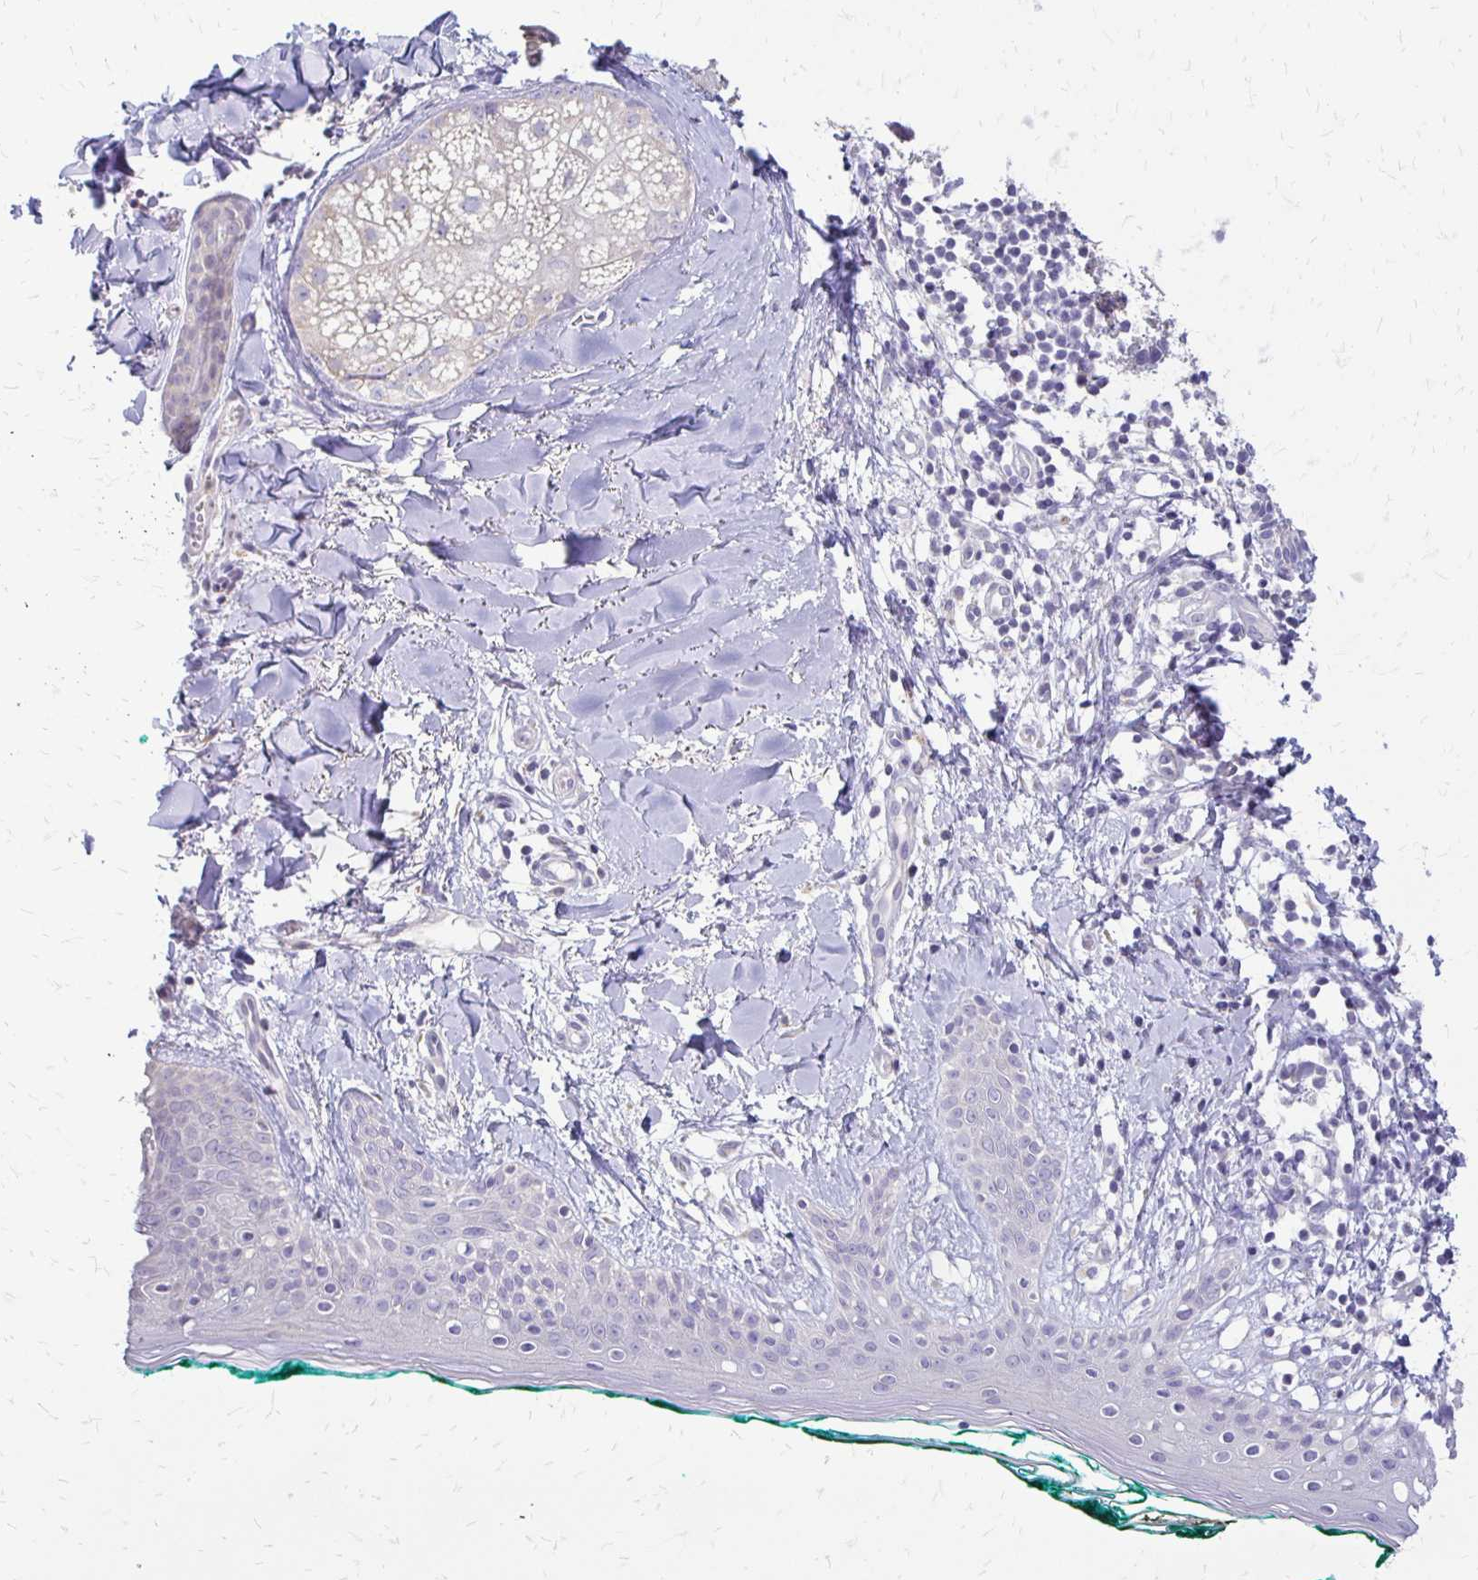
{"staining": {"intensity": "negative", "quantity": "none", "location": "none"}, "tissue": "skin", "cell_type": "Fibroblasts", "image_type": "normal", "snomed": [{"axis": "morphology", "description": "Normal tissue, NOS"}, {"axis": "topography", "description": "Skin"}], "caption": "A photomicrograph of skin stained for a protein exhibits no brown staining in fibroblasts. Nuclei are stained in blue.", "gene": "ALPG", "patient": {"sex": "female", "age": 34}}